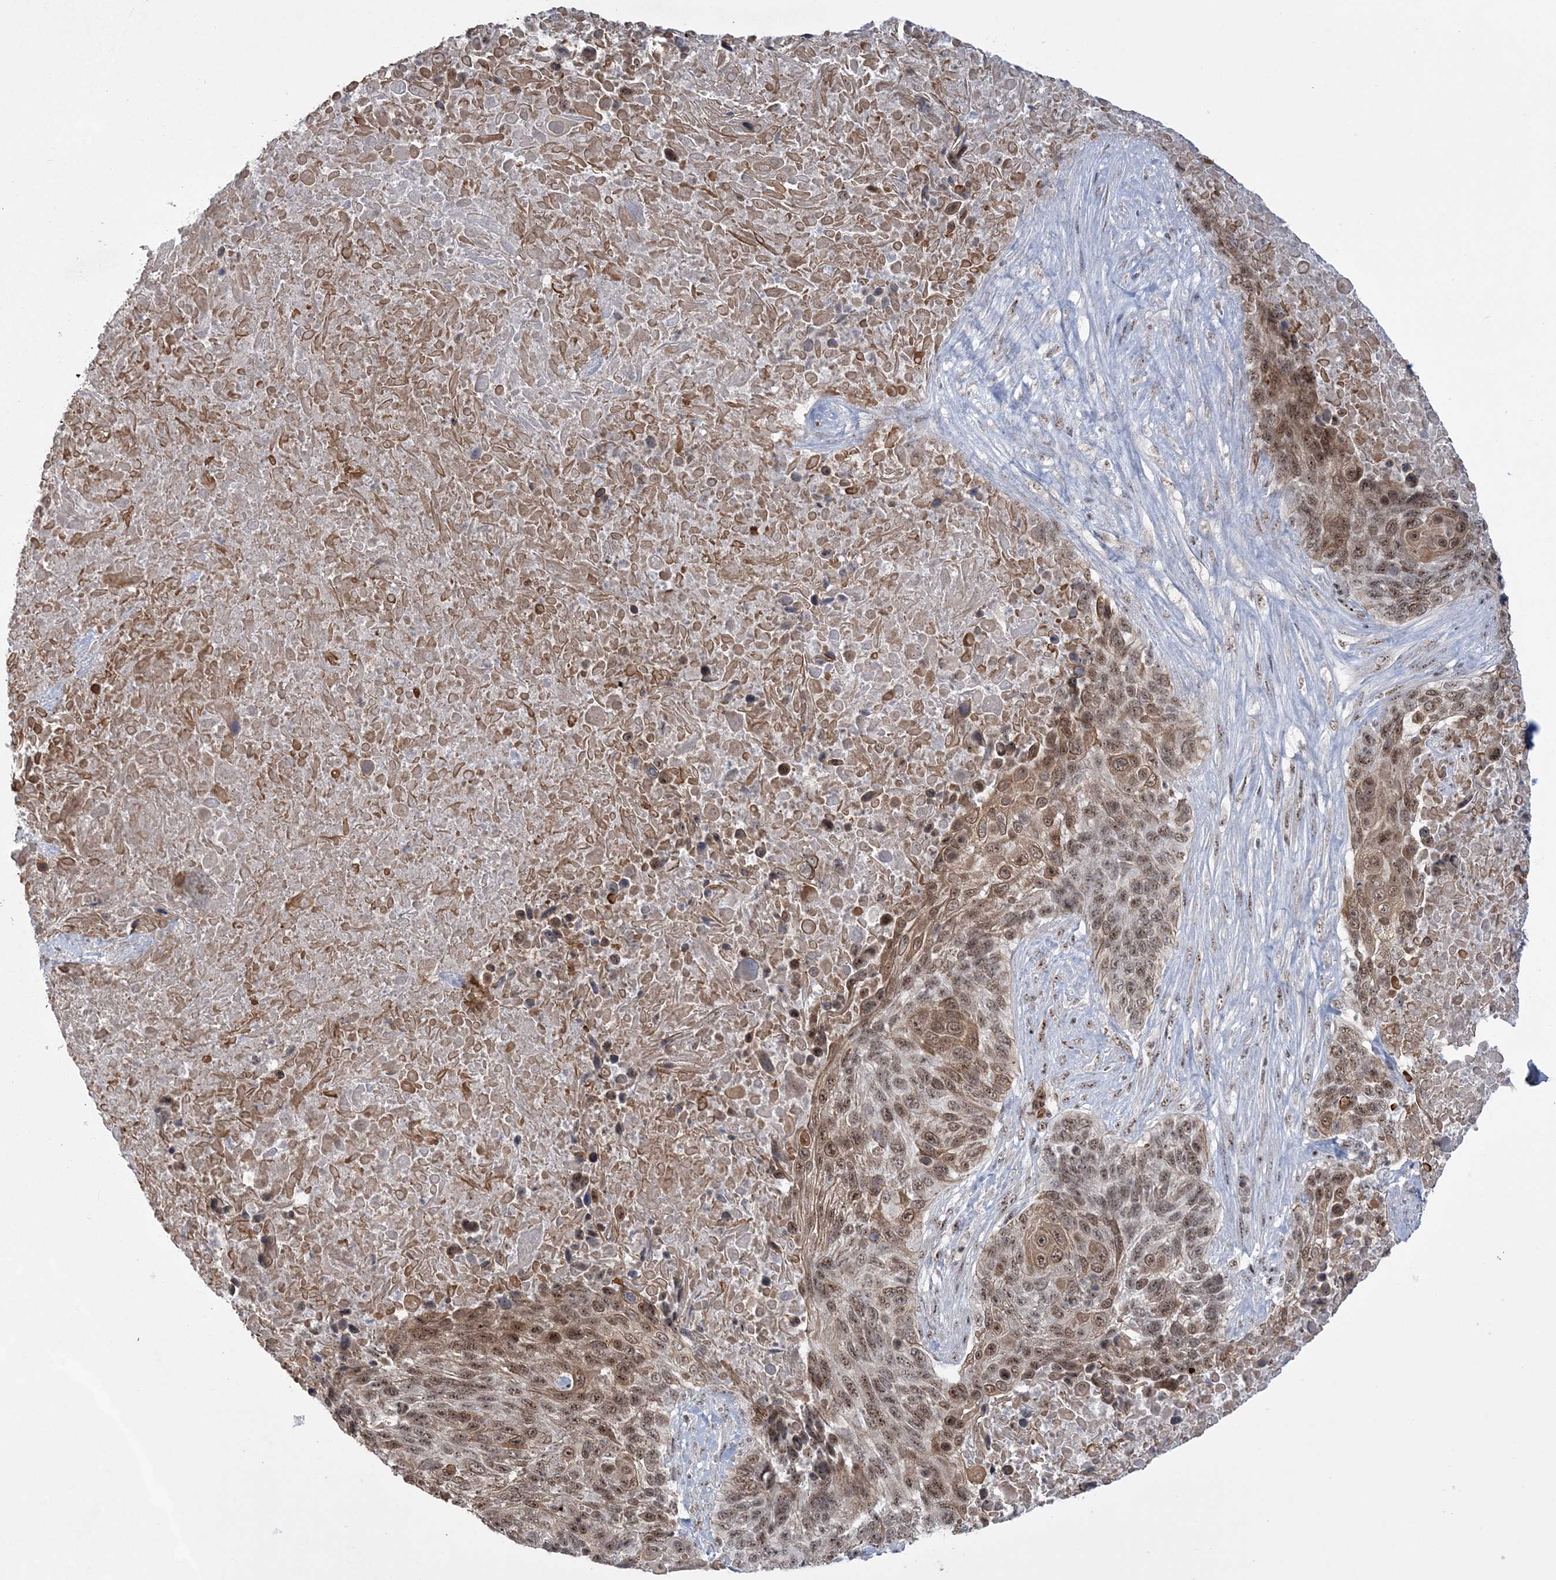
{"staining": {"intensity": "moderate", "quantity": ">75%", "location": "cytoplasmic/membranous,nuclear"}, "tissue": "lung cancer", "cell_type": "Tumor cells", "image_type": "cancer", "snomed": [{"axis": "morphology", "description": "Squamous cell carcinoma, NOS"}, {"axis": "topography", "description": "Lung"}], "caption": "Immunohistochemical staining of squamous cell carcinoma (lung) shows medium levels of moderate cytoplasmic/membranous and nuclear positivity in about >75% of tumor cells.", "gene": "KDM6B", "patient": {"sex": "male", "age": 66}}